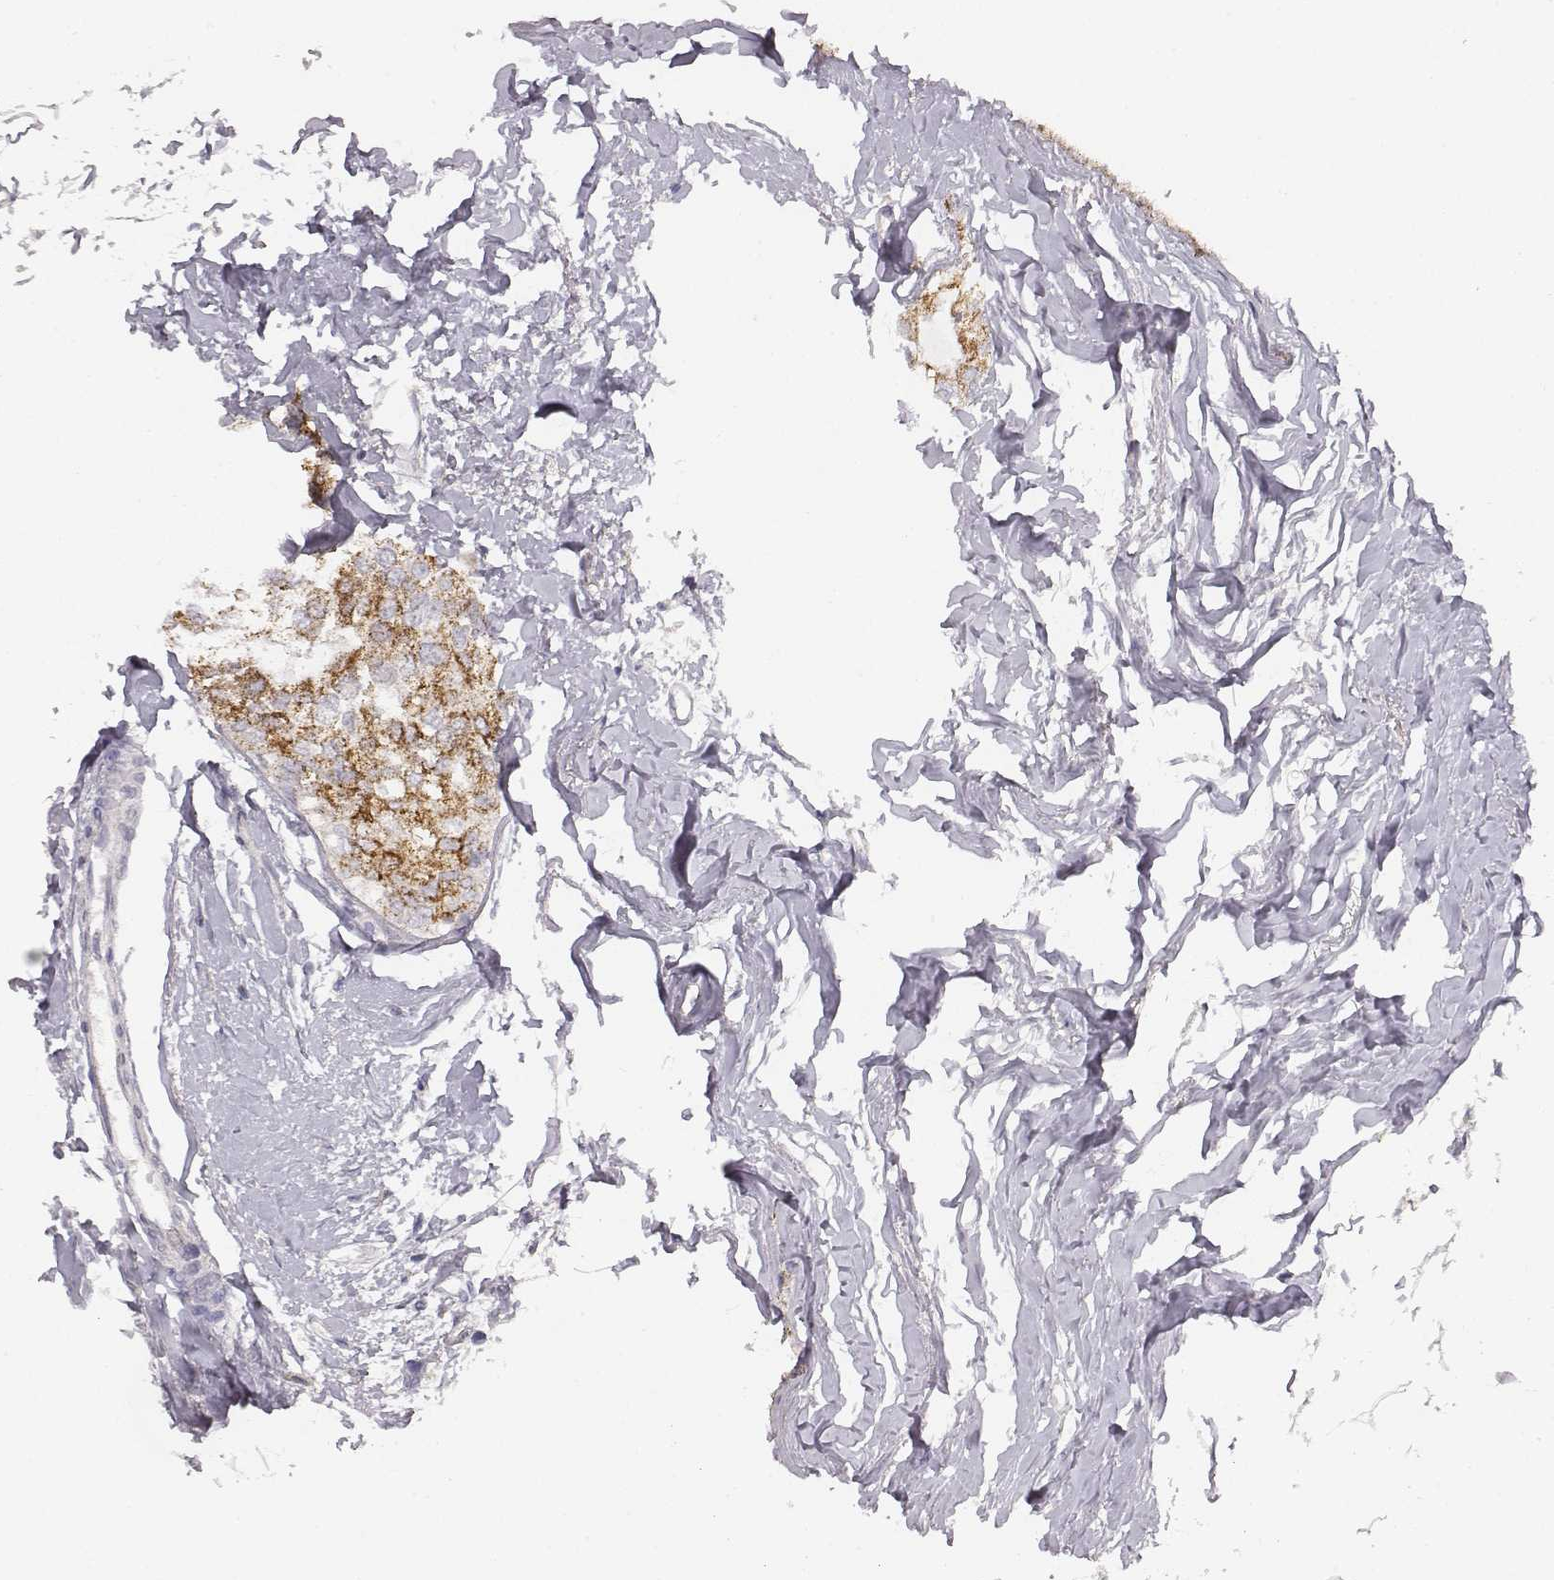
{"staining": {"intensity": "moderate", "quantity": ">75%", "location": "cytoplasmic/membranous"}, "tissue": "breast cancer", "cell_type": "Tumor cells", "image_type": "cancer", "snomed": [{"axis": "morphology", "description": "Duct carcinoma"}, {"axis": "topography", "description": "Breast"}], "caption": "The immunohistochemical stain shows moderate cytoplasmic/membranous staining in tumor cells of breast cancer (intraductal carcinoma) tissue. (brown staining indicates protein expression, while blue staining denotes nuclei).", "gene": "ABCD3", "patient": {"sex": "female", "age": 40}}